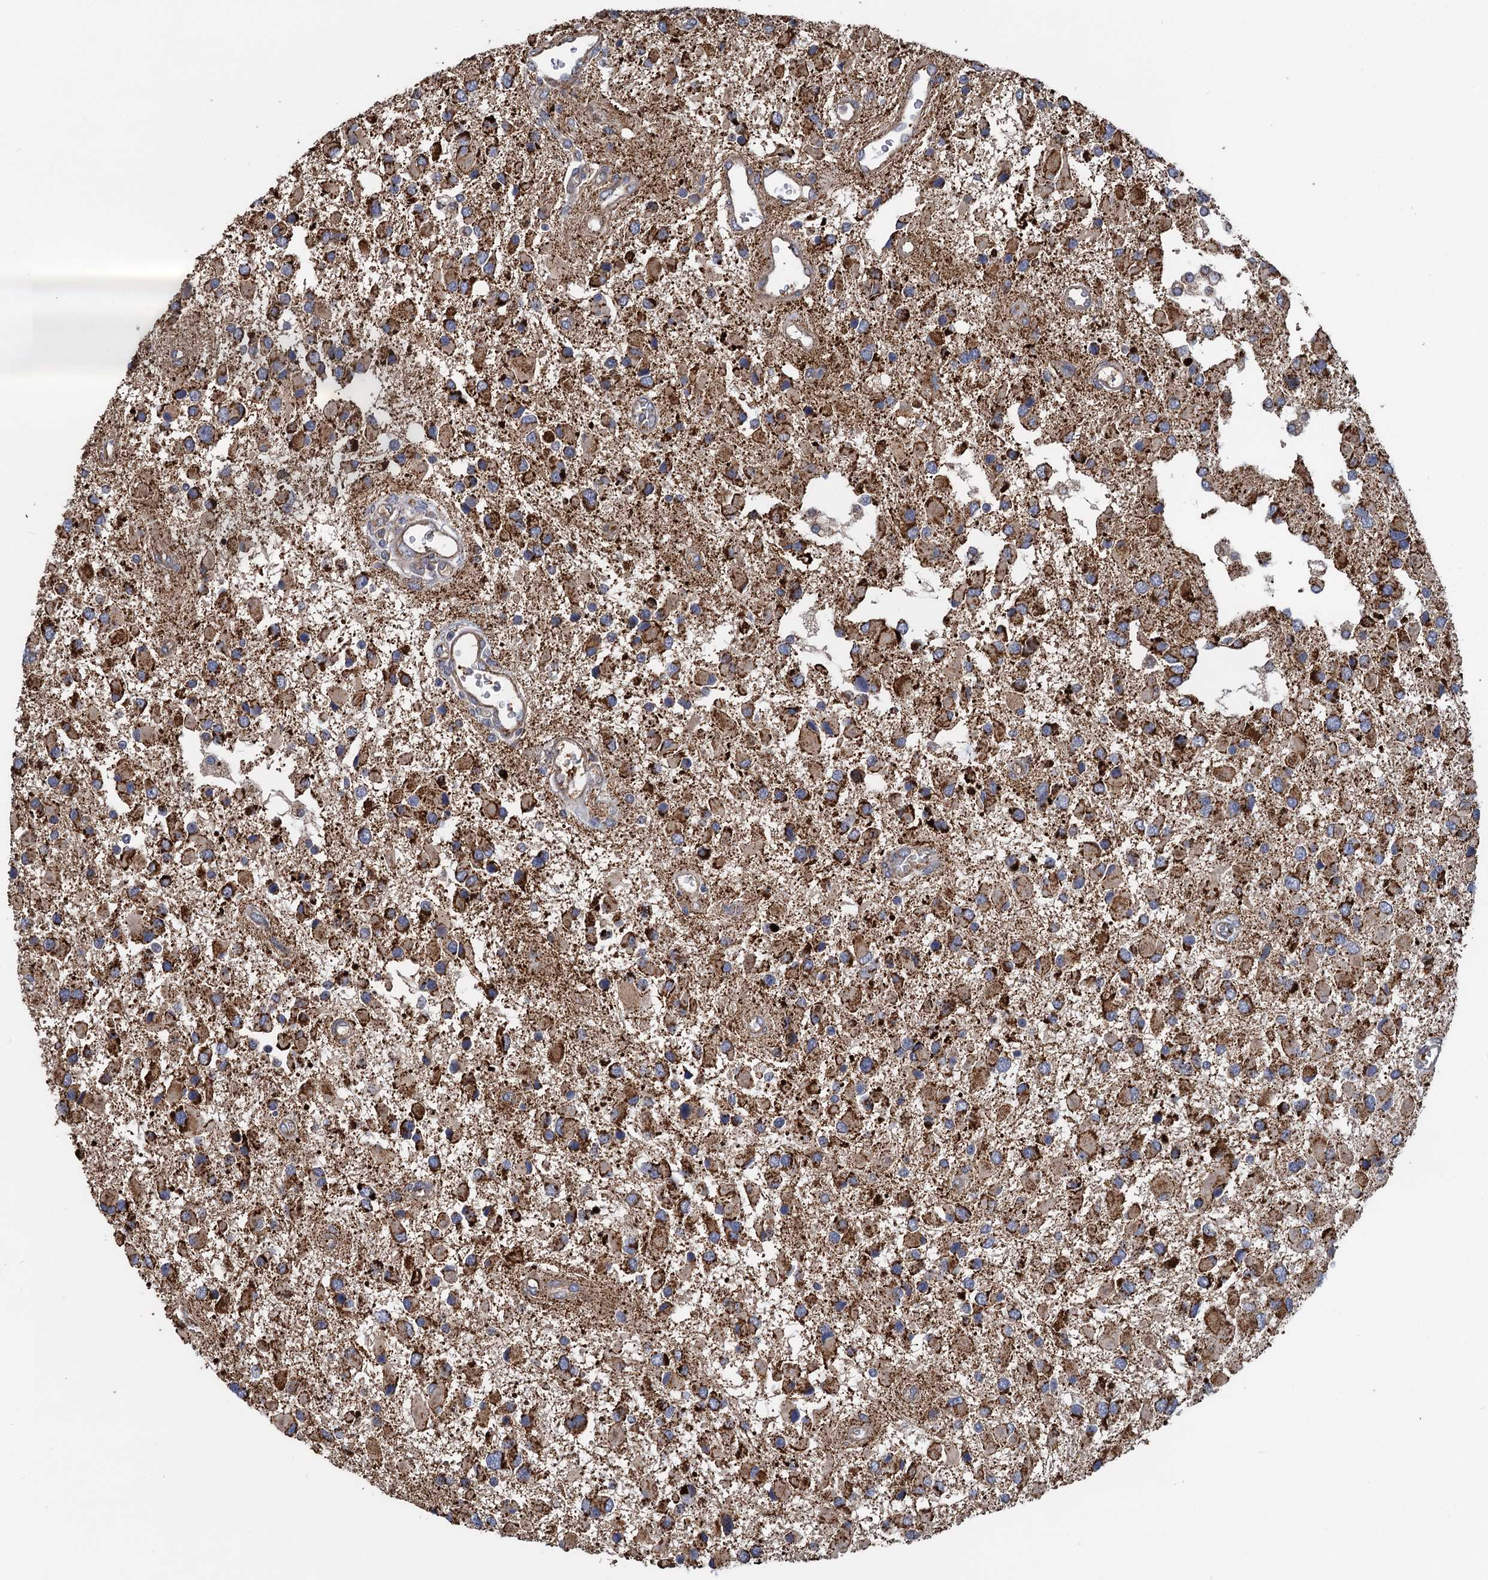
{"staining": {"intensity": "moderate", "quantity": ">75%", "location": "cytoplasmic/membranous"}, "tissue": "glioma", "cell_type": "Tumor cells", "image_type": "cancer", "snomed": [{"axis": "morphology", "description": "Glioma, malignant, High grade"}, {"axis": "topography", "description": "Brain"}], "caption": "A medium amount of moderate cytoplasmic/membranous positivity is seen in approximately >75% of tumor cells in malignant high-grade glioma tissue.", "gene": "GCSH", "patient": {"sex": "male", "age": 53}}